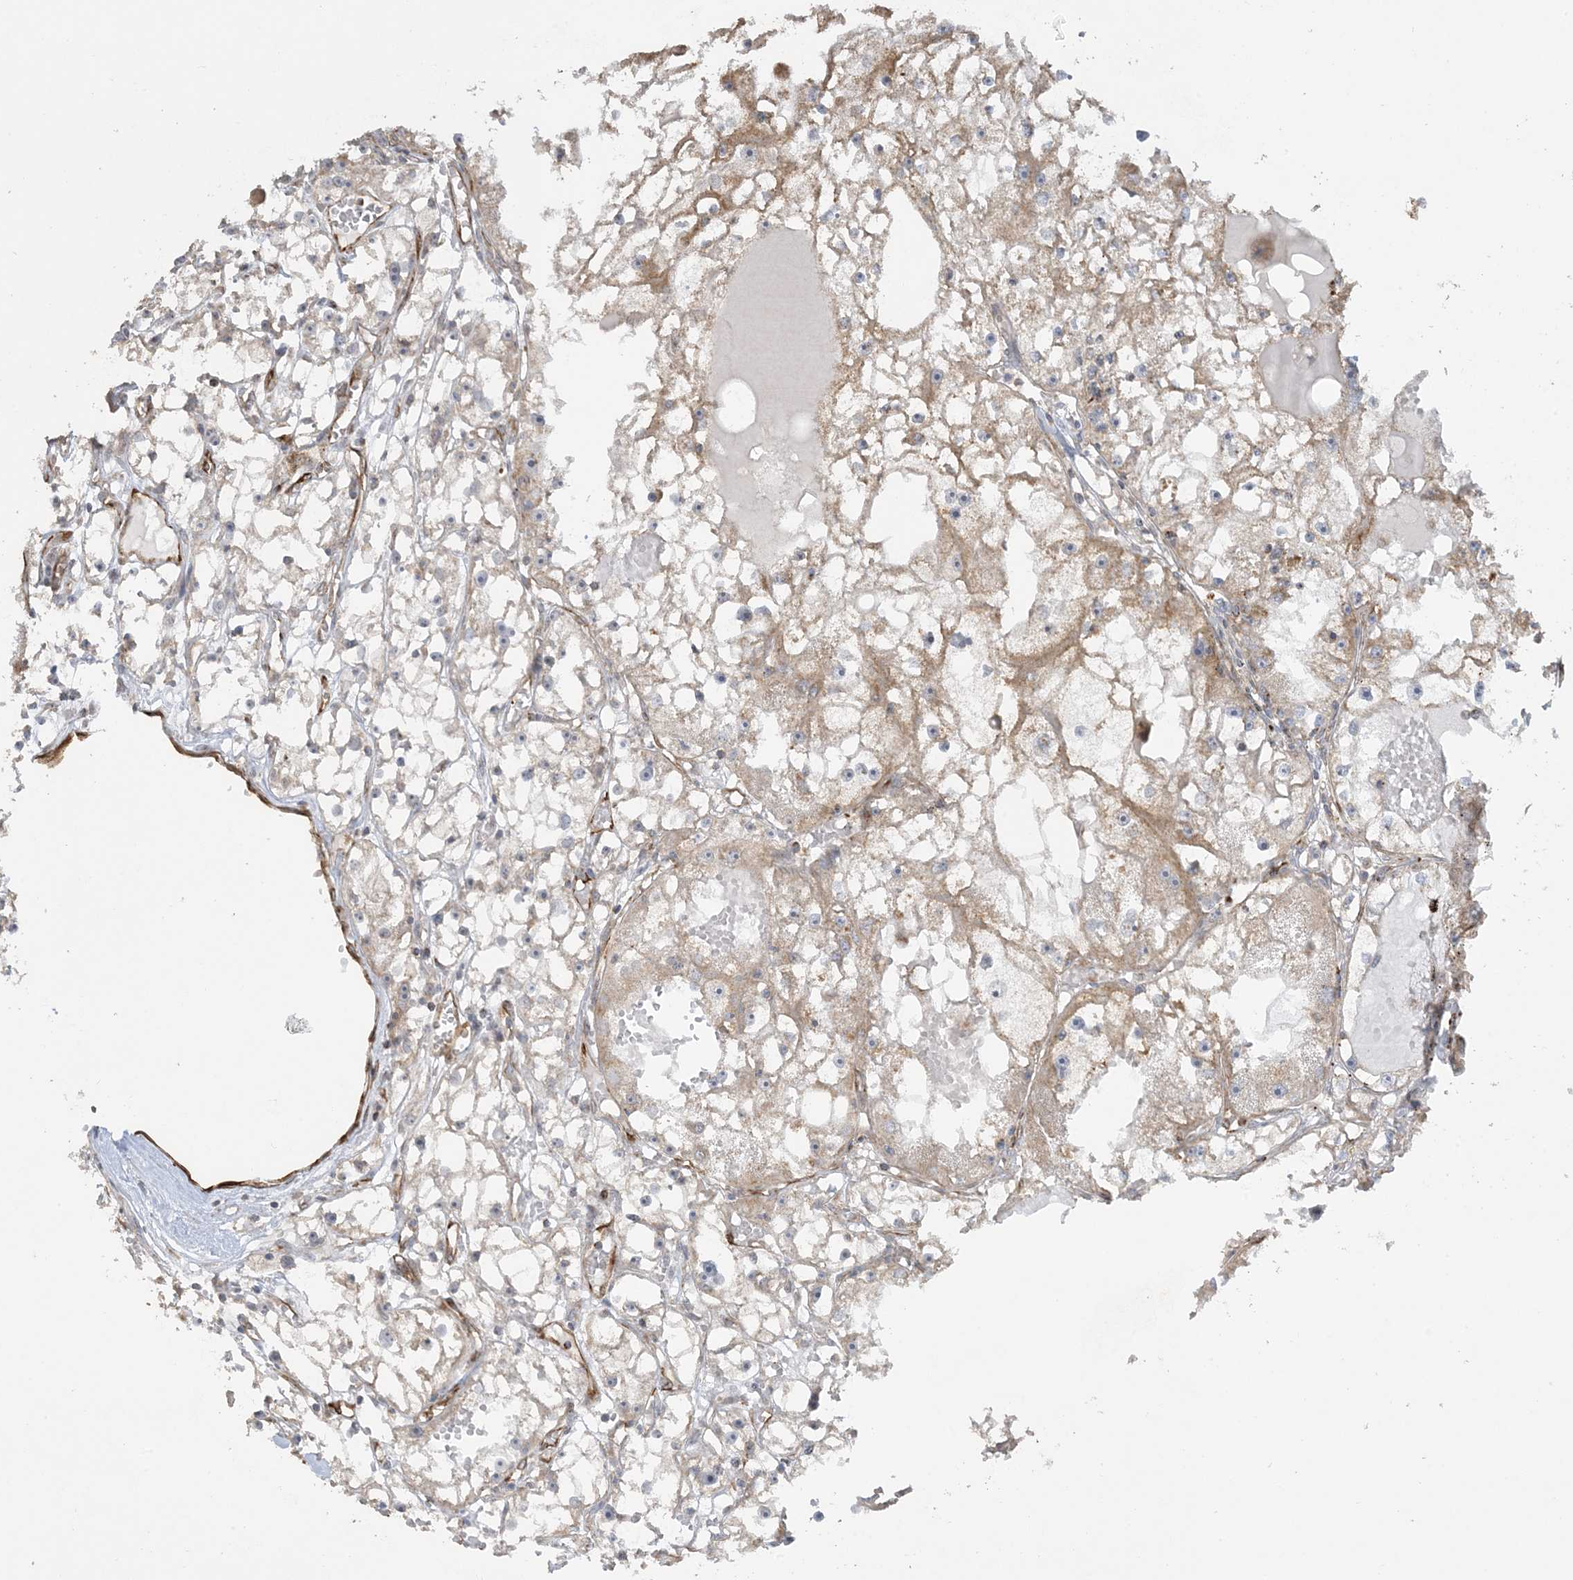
{"staining": {"intensity": "weak", "quantity": ">75%", "location": "cytoplasmic/membranous"}, "tissue": "renal cancer", "cell_type": "Tumor cells", "image_type": "cancer", "snomed": [{"axis": "morphology", "description": "Adenocarcinoma, NOS"}, {"axis": "topography", "description": "Kidney"}], "caption": "There is low levels of weak cytoplasmic/membranous expression in tumor cells of renal adenocarcinoma, as demonstrated by immunohistochemical staining (brown color).", "gene": "AGA", "patient": {"sex": "male", "age": 56}}